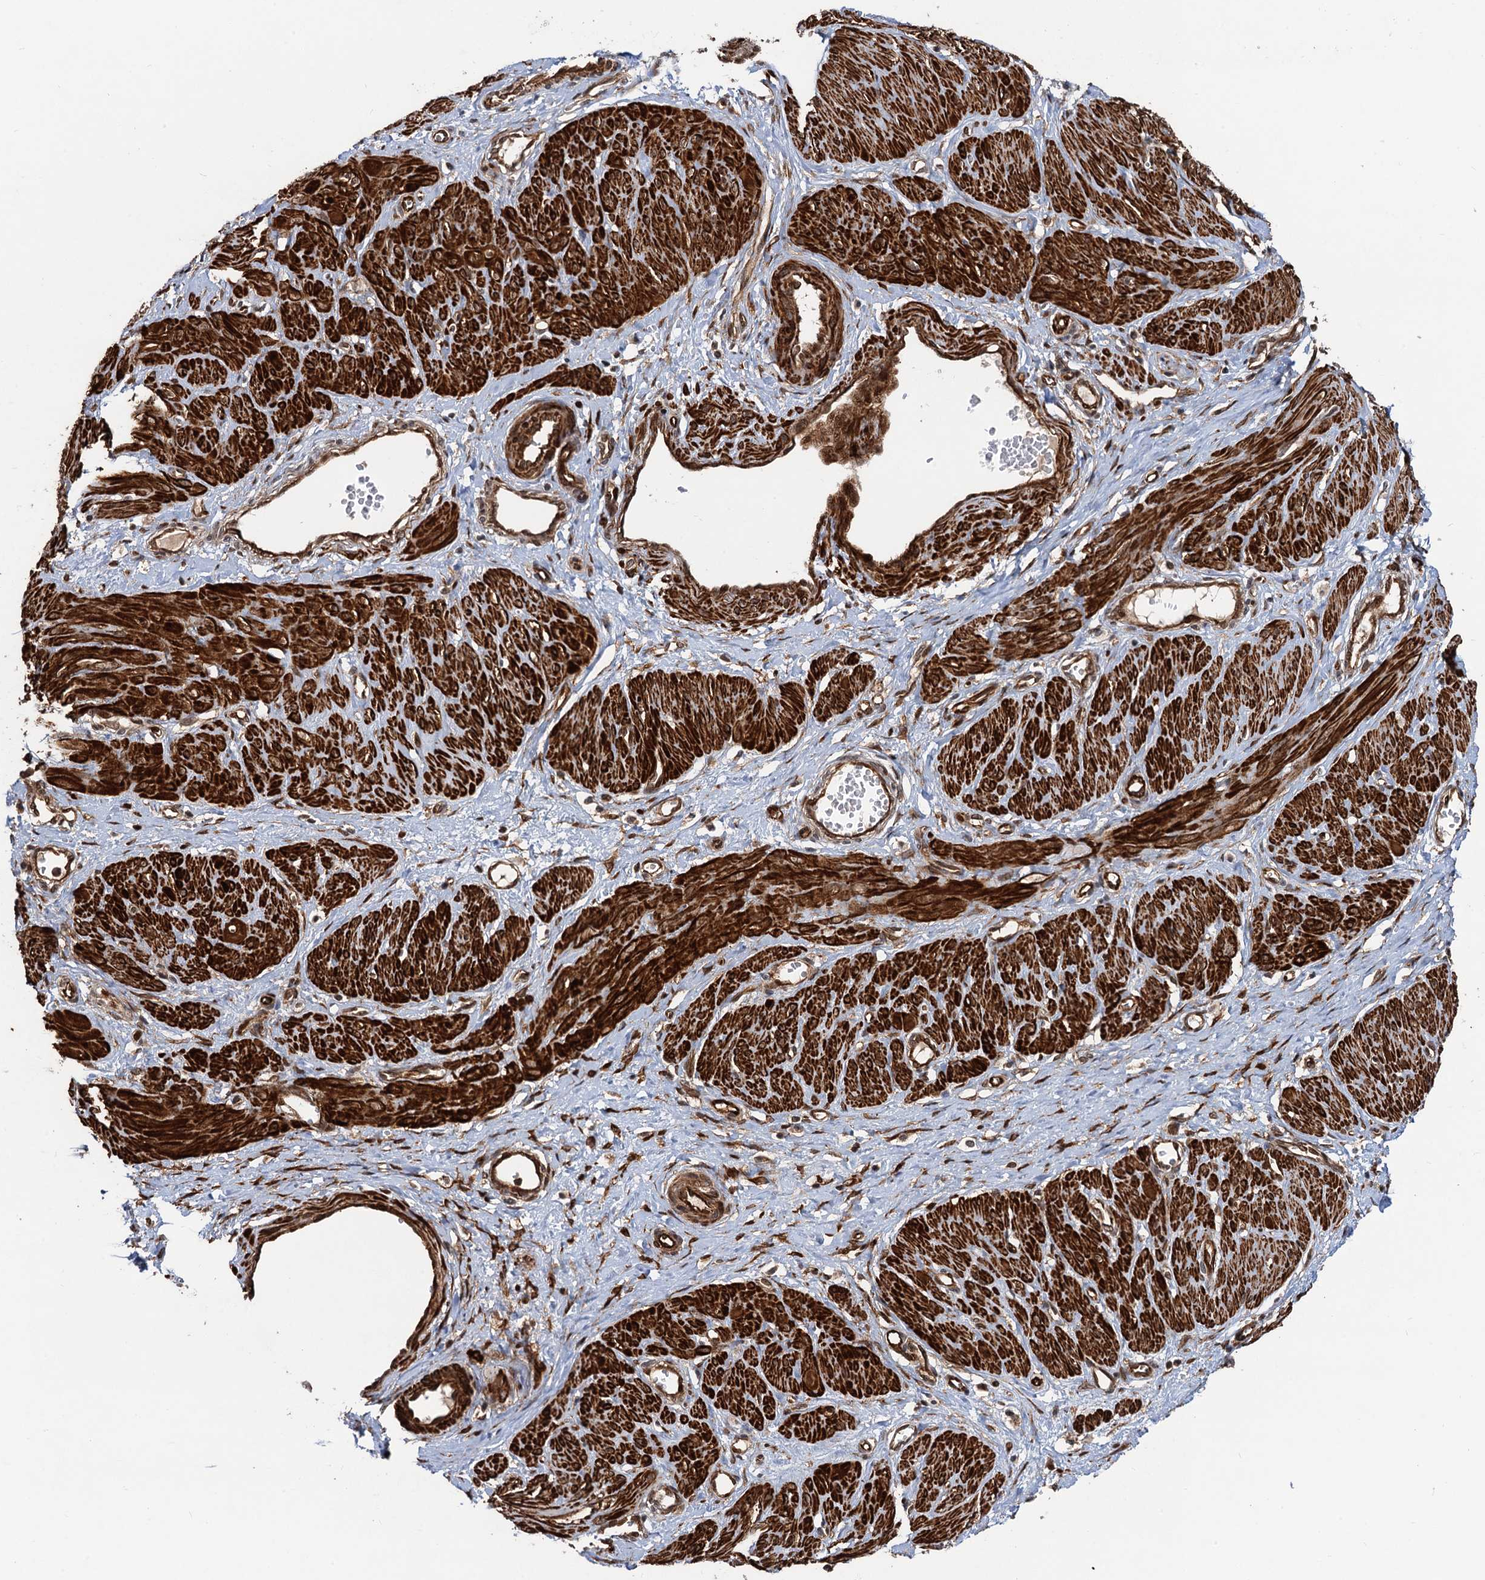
{"staining": {"intensity": "strong", "quantity": ">75%", "location": "cytoplasmic/membranous"}, "tissue": "smooth muscle", "cell_type": "Smooth muscle cells", "image_type": "normal", "snomed": [{"axis": "morphology", "description": "Normal tissue, NOS"}, {"axis": "topography", "description": "Endometrium"}], "caption": "Protein staining of normal smooth muscle shows strong cytoplasmic/membranous expression in approximately >75% of smooth muscle cells.", "gene": "SNRNP25", "patient": {"sex": "female", "age": 33}}